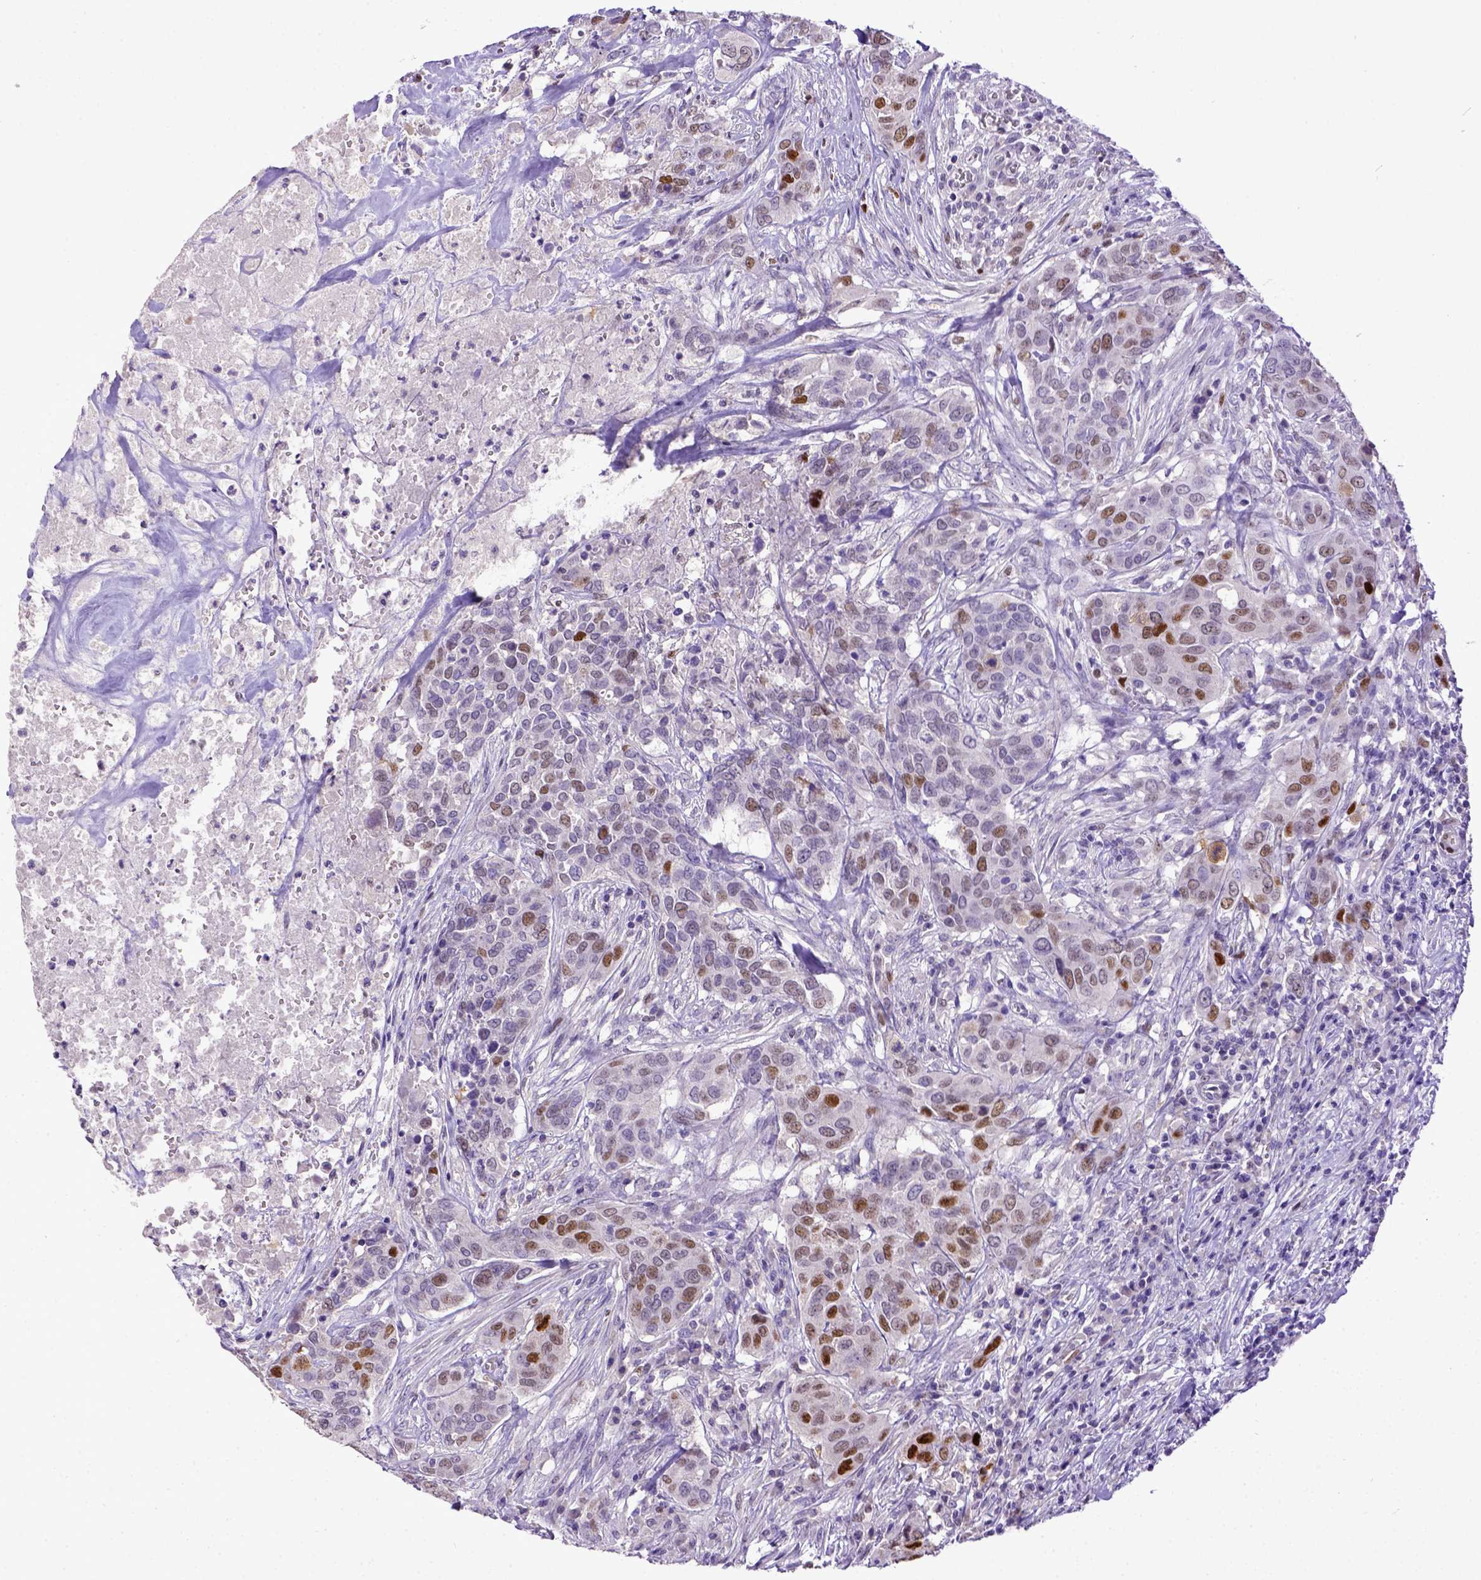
{"staining": {"intensity": "moderate", "quantity": "25%-75%", "location": "nuclear"}, "tissue": "urothelial cancer", "cell_type": "Tumor cells", "image_type": "cancer", "snomed": [{"axis": "morphology", "description": "Urothelial carcinoma, NOS"}, {"axis": "morphology", "description": "Urothelial carcinoma, High grade"}, {"axis": "topography", "description": "Urinary bladder"}], "caption": "IHC of transitional cell carcinoma displays medium levels of moderate nuclear positivity in approximately 25%-75% of tumor cells.", "gene": "CDKN1A", "patient": {"sex": "male", "age": 63}}